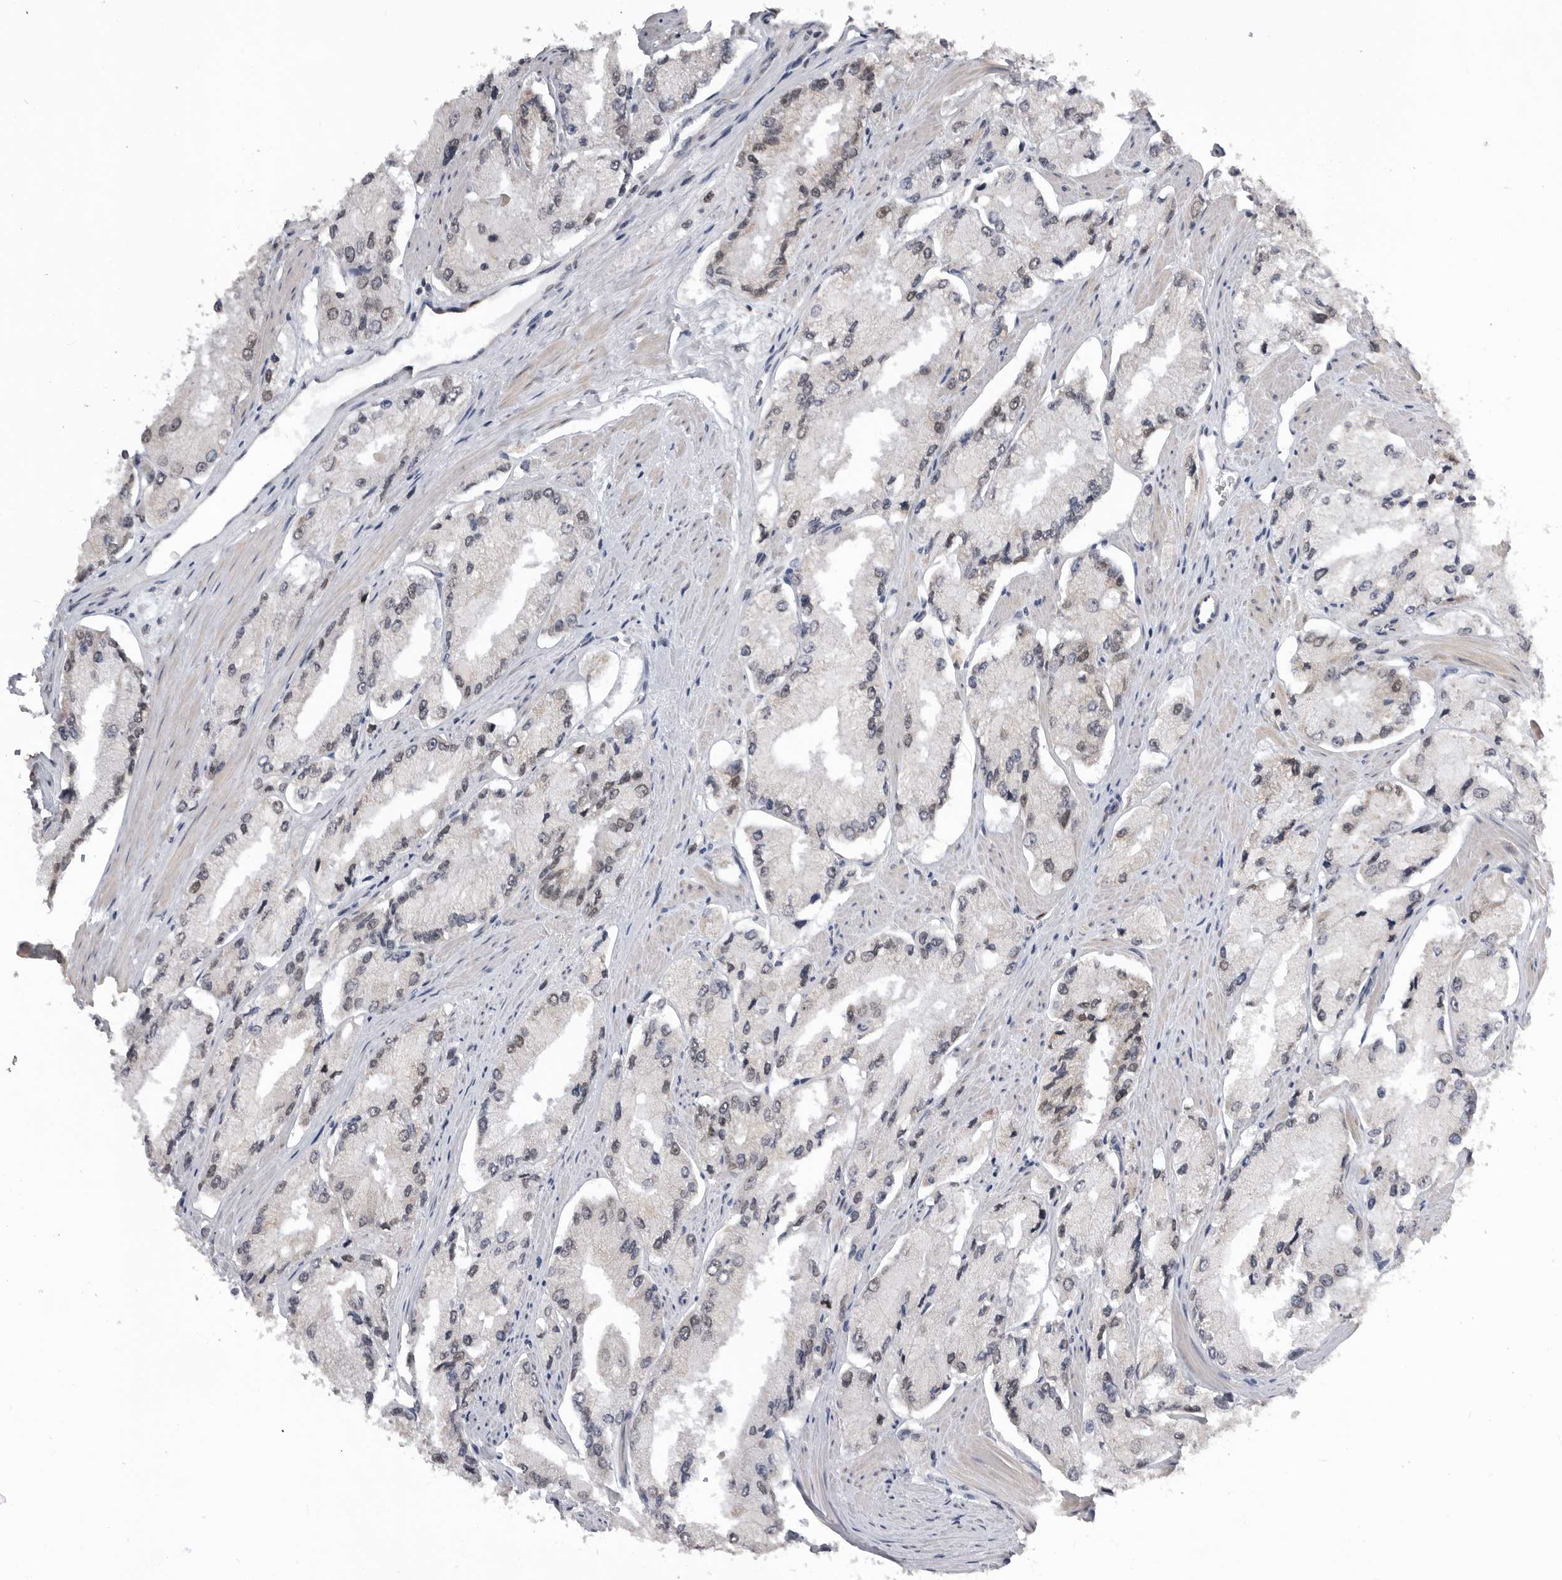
{"staining": {"intensity": "weak", "quantity": "25%-75%", "location": "nuclear"}, "tissue": "prostate cancer", "cell_type": "Tumor cells", "image_type": "cancer", "snomed": [{"axis": "morphology", "description": "Adenocarcinoma, High grade"}, {"axis": "topography", "description": "Prostate"}], "caption": "Immunohistochemistry (IHC) of prostate cancer exhibits low levels of weak nuclear positivity in about 25%-75% of tumor cells.", "gene": "SMARCC1", "patient": {"sex": "male", "age": 58}}